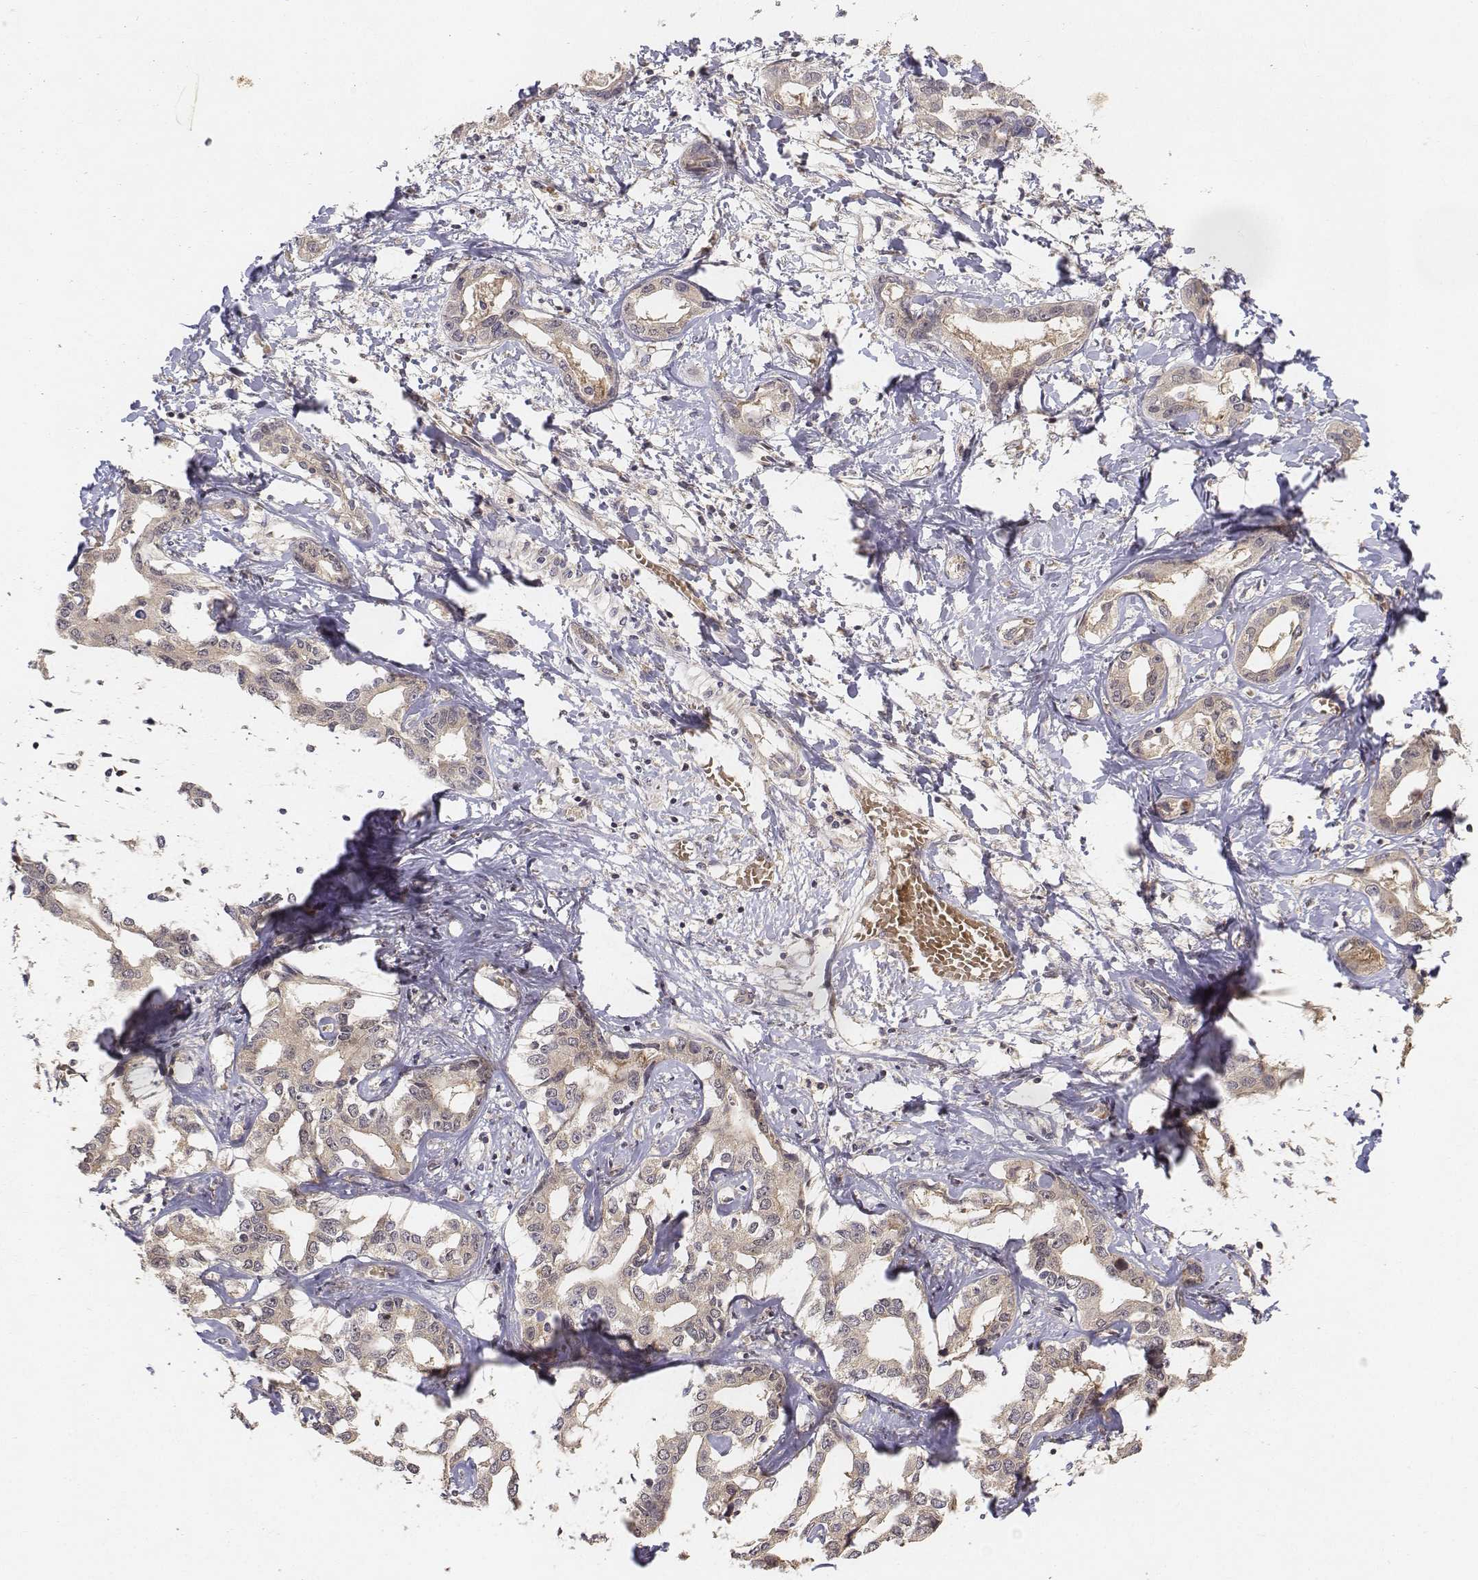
{"staining": {"intensity": "weak", "quantity": "25%-75%", "location": "cytoplasmic/membranous"}, "tissue": "liver cancer", "cell_type": "Tumor cells", "image_type": "cancer", "snomed": [{"axis": "morphology", "description": "Cholangiocarcinoma"}, {"axis": "topography", "description": "Liver"}], "caption": "Human cholangiocarcinoma (liver) stained with a brown dye reveals weak cytoplasmic/membranous positive staining in approximately 25%-75% of tumor cells.", "gene": "FBXO21", "patient": {"sex": "male", "age": 59}}